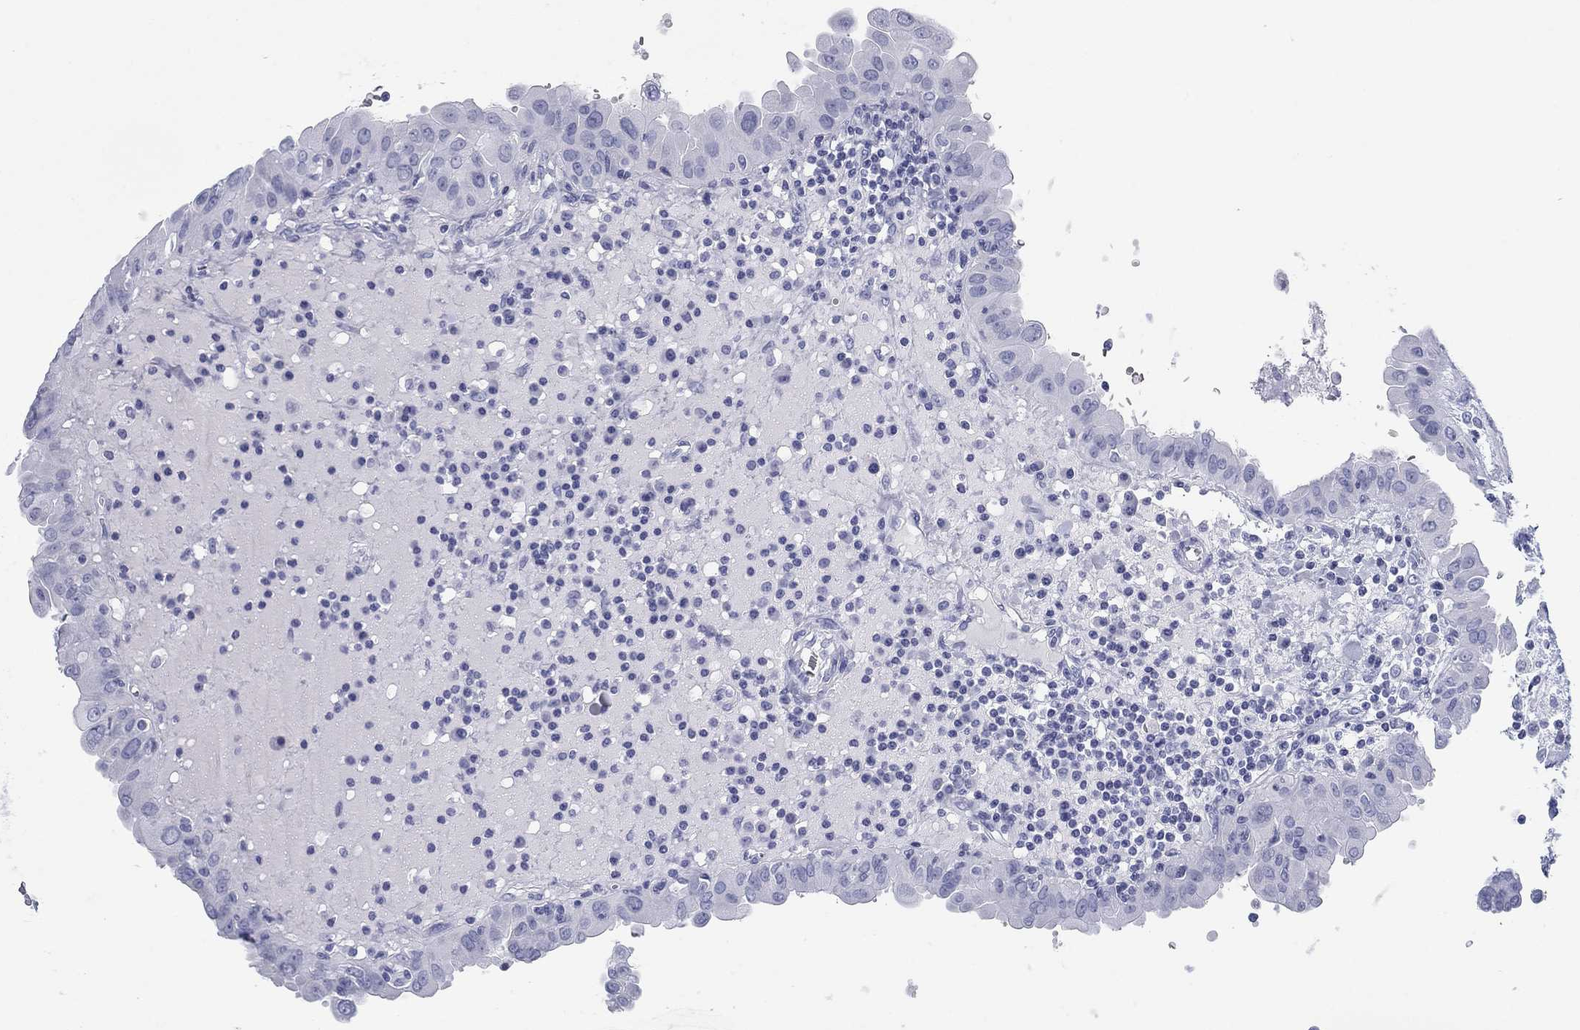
{"staining": {"intensity": "negative", "quantity": "none", "location": "none"}, "tissue": "thyroid cancer", "cell_type": "Tumor cells", "image_type": "cancer", "snomed": [{"axis": "morphology", "description": "Papillary adenocarcinoma, NOS"}, {"axis": "topography", "description": "Thyroid gland"}], "caption": "Immunohistochemistry (IHC) photomicrograph of neoplastic tissue: human thyroid papillary adenocarcinoma stained with DAB reveals no significant protein positivity in tumor cells.", "gene": "CALB1", "patient": {"sex": "female", "age": 37}}